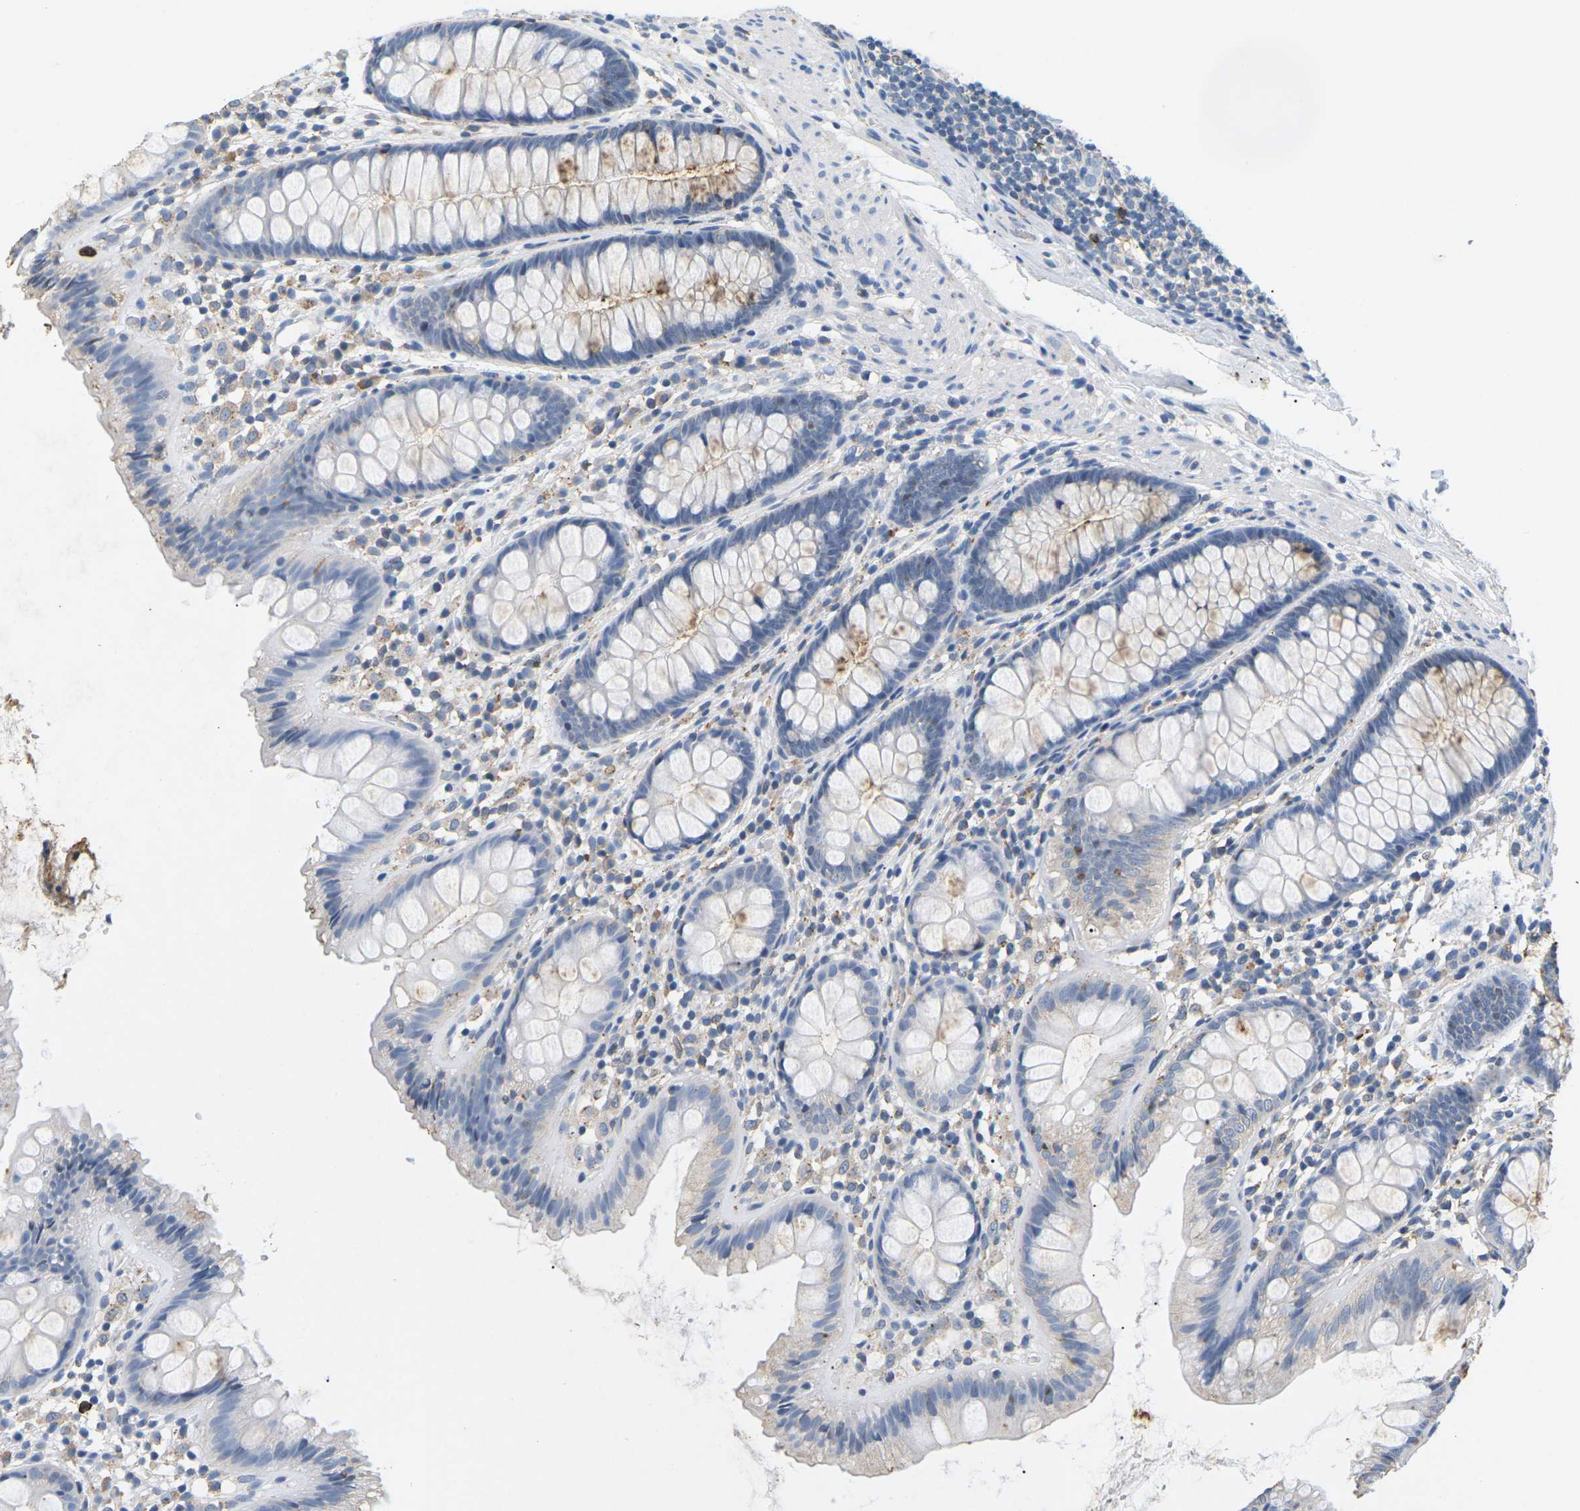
{"staining": {"intensity": "negative", "quantity": "none", "location": "none"}, "tissue": "colon", "cell_type": "Endothelial cells", "image_type": "normal", "snomed": [{"axis": "morphology", "description": "Normal tissue, NOS"}, {"axis": "topography", "description": "Colon"}], "caption": "The micrograph displays no staining of endothelial cells in normal colon. Nuclei are stained in blue.", "gene": "ADM", "patient": {"sex": "female", "age": 56}}